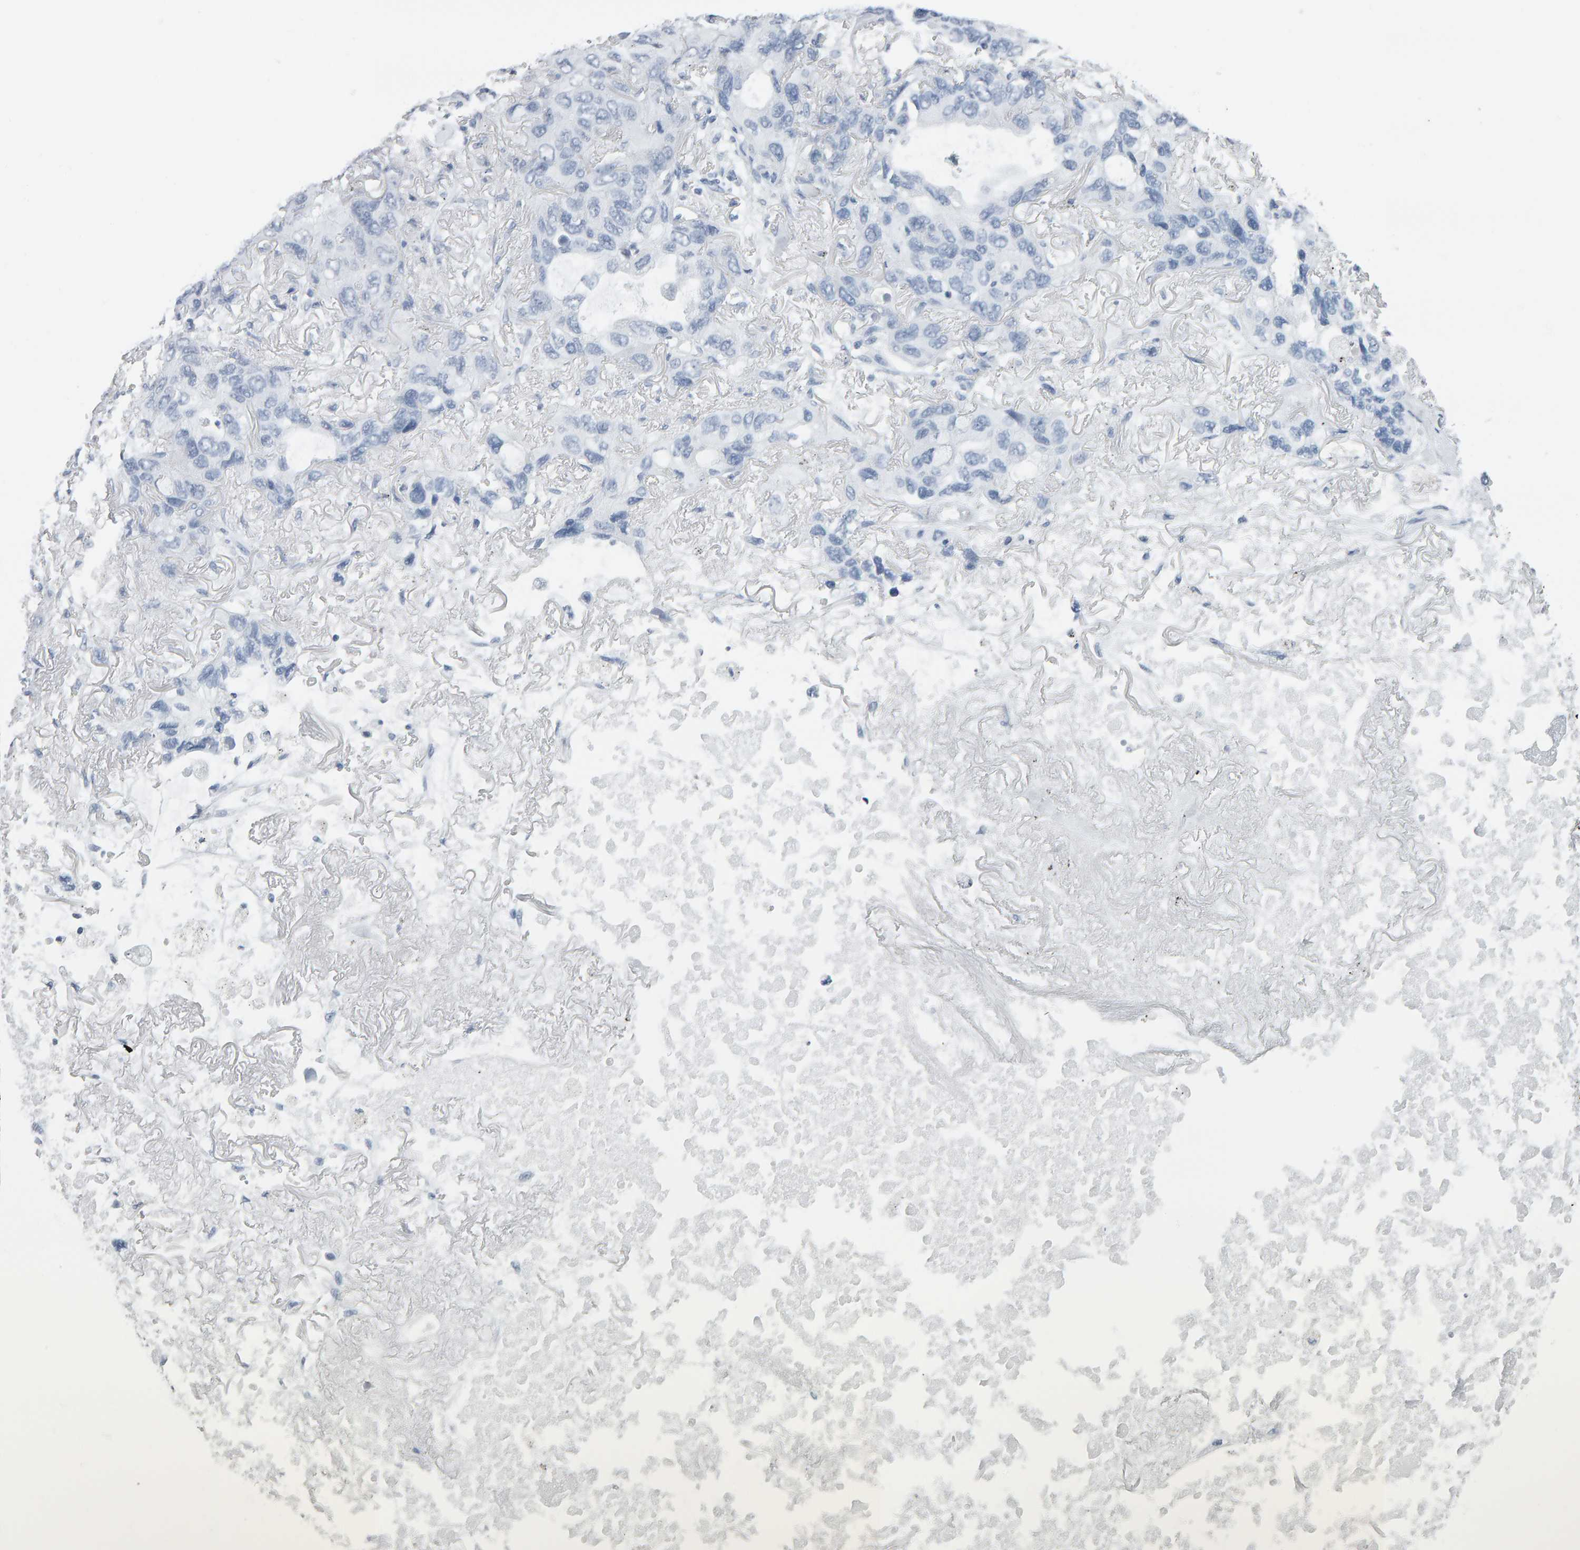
{"staining": {"intensity": "negative", "quantity": "none", "location": "none"}, "tissue": "lung cancer", "cell_type": "Tumor cells", "image_type": "cancer", "snomed": [{"axis": "morphology", "description": "Squamous cell carcinoma, NOS"}, {"axis": "topography", "description": "Lung"}], "caption": "Squamous cell carcinoma (lung) was stained to show a protein in brown. There is no significant expression in tumor cells. (Stains: DAB IHC with hematoxylin counter stain, Microscopy: brightfield microscopy at high magnification).", "gene": "SPACA3", "patient": {"sex": "female", "age": 73}}